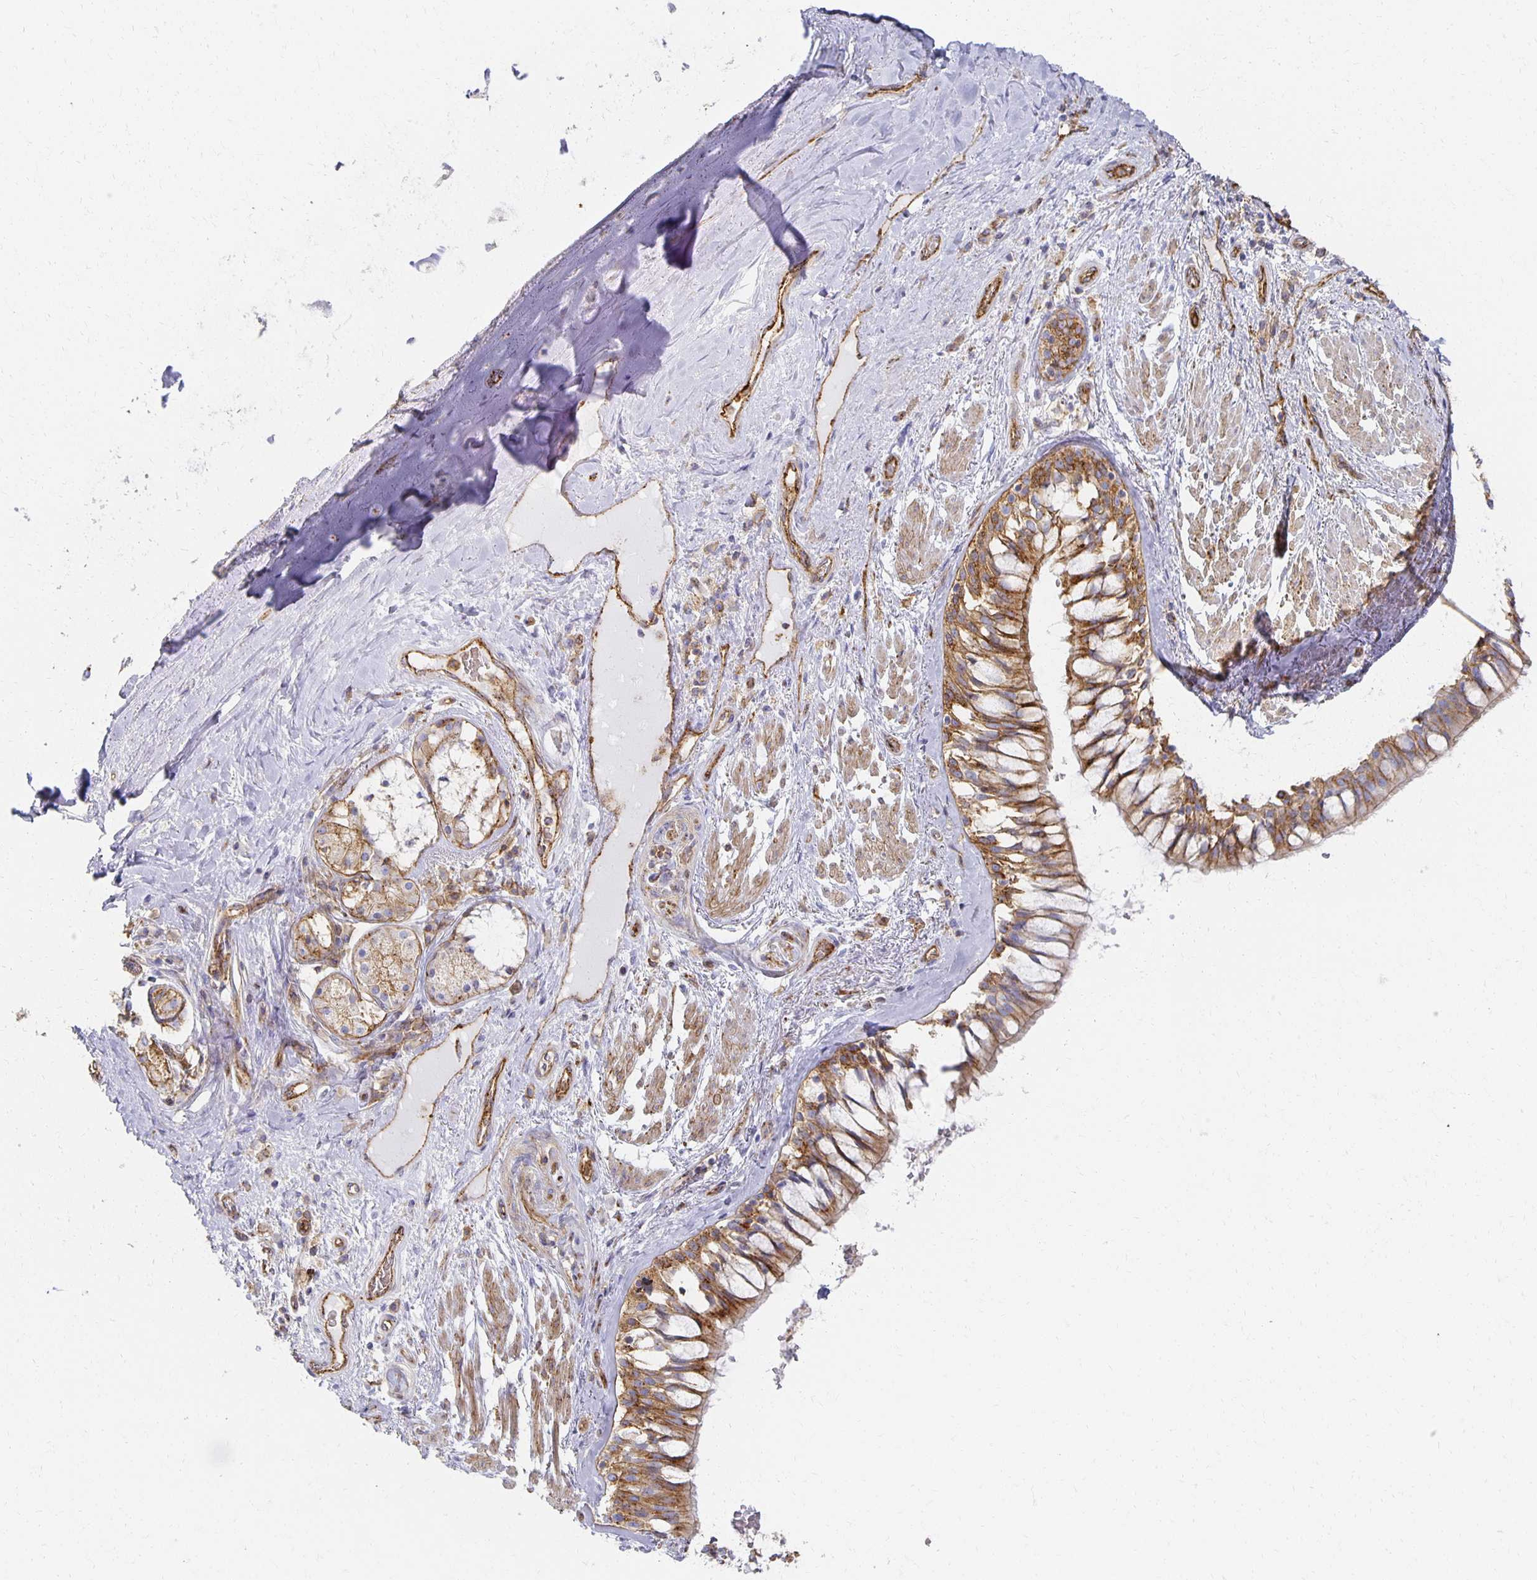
{"staining": {"intensity": "negative", "quantity": "none", "location": "none"}, "tissue": "adipose tissue", "cell_type": "Adipocytes", "image_type": "normal", "snomed": [{"axis": "morphology", "description": "Normal tissue, NOS"}, {"axis": "topography", "description": "Cartilage tissue"}, {"axis": "topography", "description": "Bronchus"}], "caption": "A high-resolution micrograph shows immunohistochemistry (IHC) staining of normal adipose tissue, which exhibits no significant staining in adipocytes. The staining is performed using DAB (3,3'-diaminobenzidine) brown chromogen with nuclei counter-stained in using hematoxylin.", "gene": "TAAR1", "patient": {"sex": "male", "age": 64}}